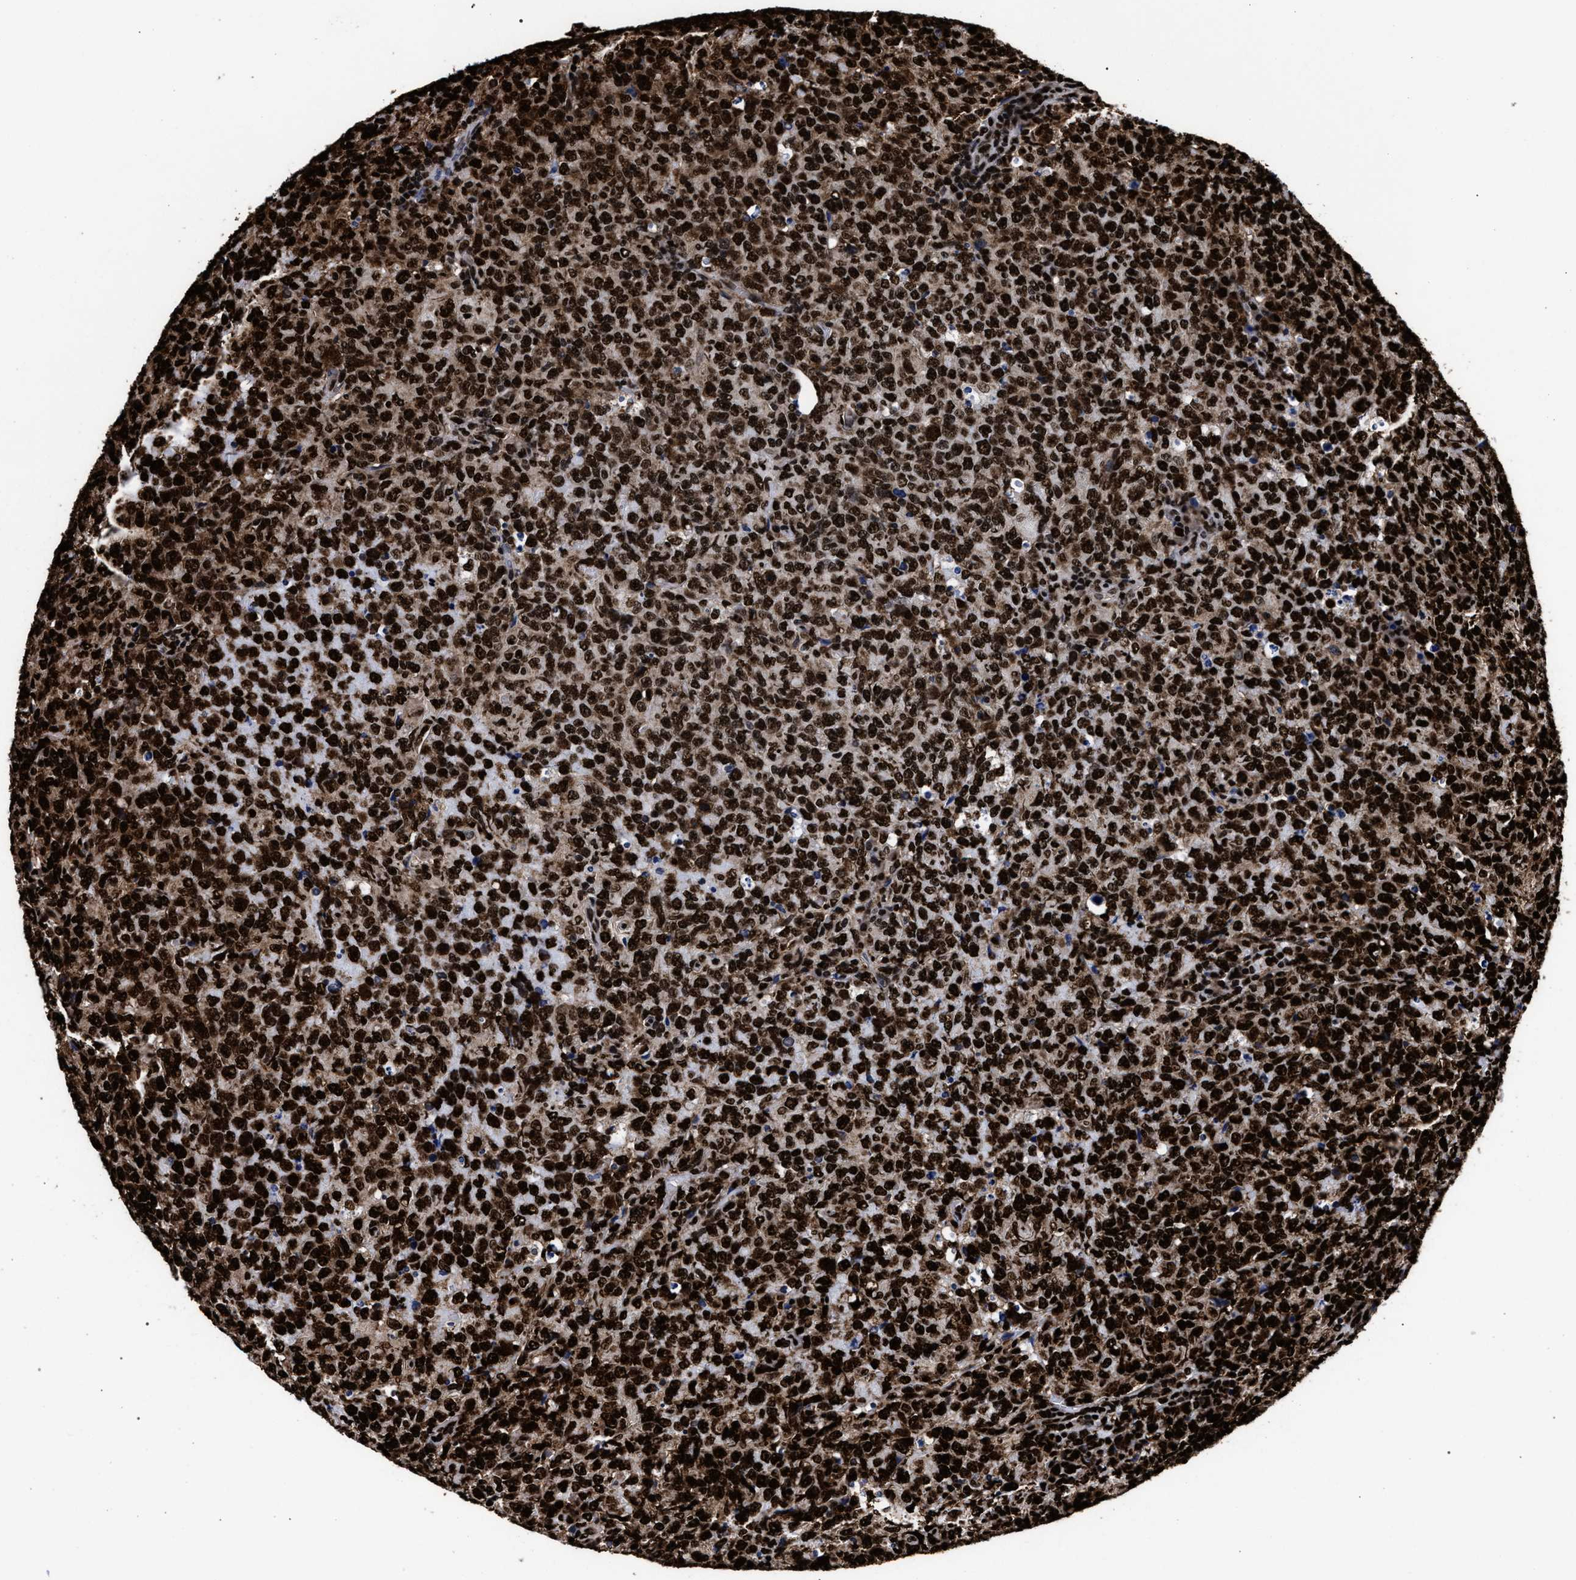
{"staining": {"intensity": "strong", "quantity": ">75%", "location": "nuclear"}, "tissue": "lymphoma", "cell_type": "Tumor cells", "image_type": "cancer", "snomed": [{"axis": "morphology", "description": "Malignant lymphoma, non-Hodgkin's type, High grade"}, {"axis": "topography", "description": "Tonsil"}], "caption": "About >75% of tumor cells in human lymphoma demonstrate strong nuclear protein expression as visualized by brown immunohistochemical staining.", "gene": "HNRNPA1", "patient": {"sex": "female", "age": 36}}